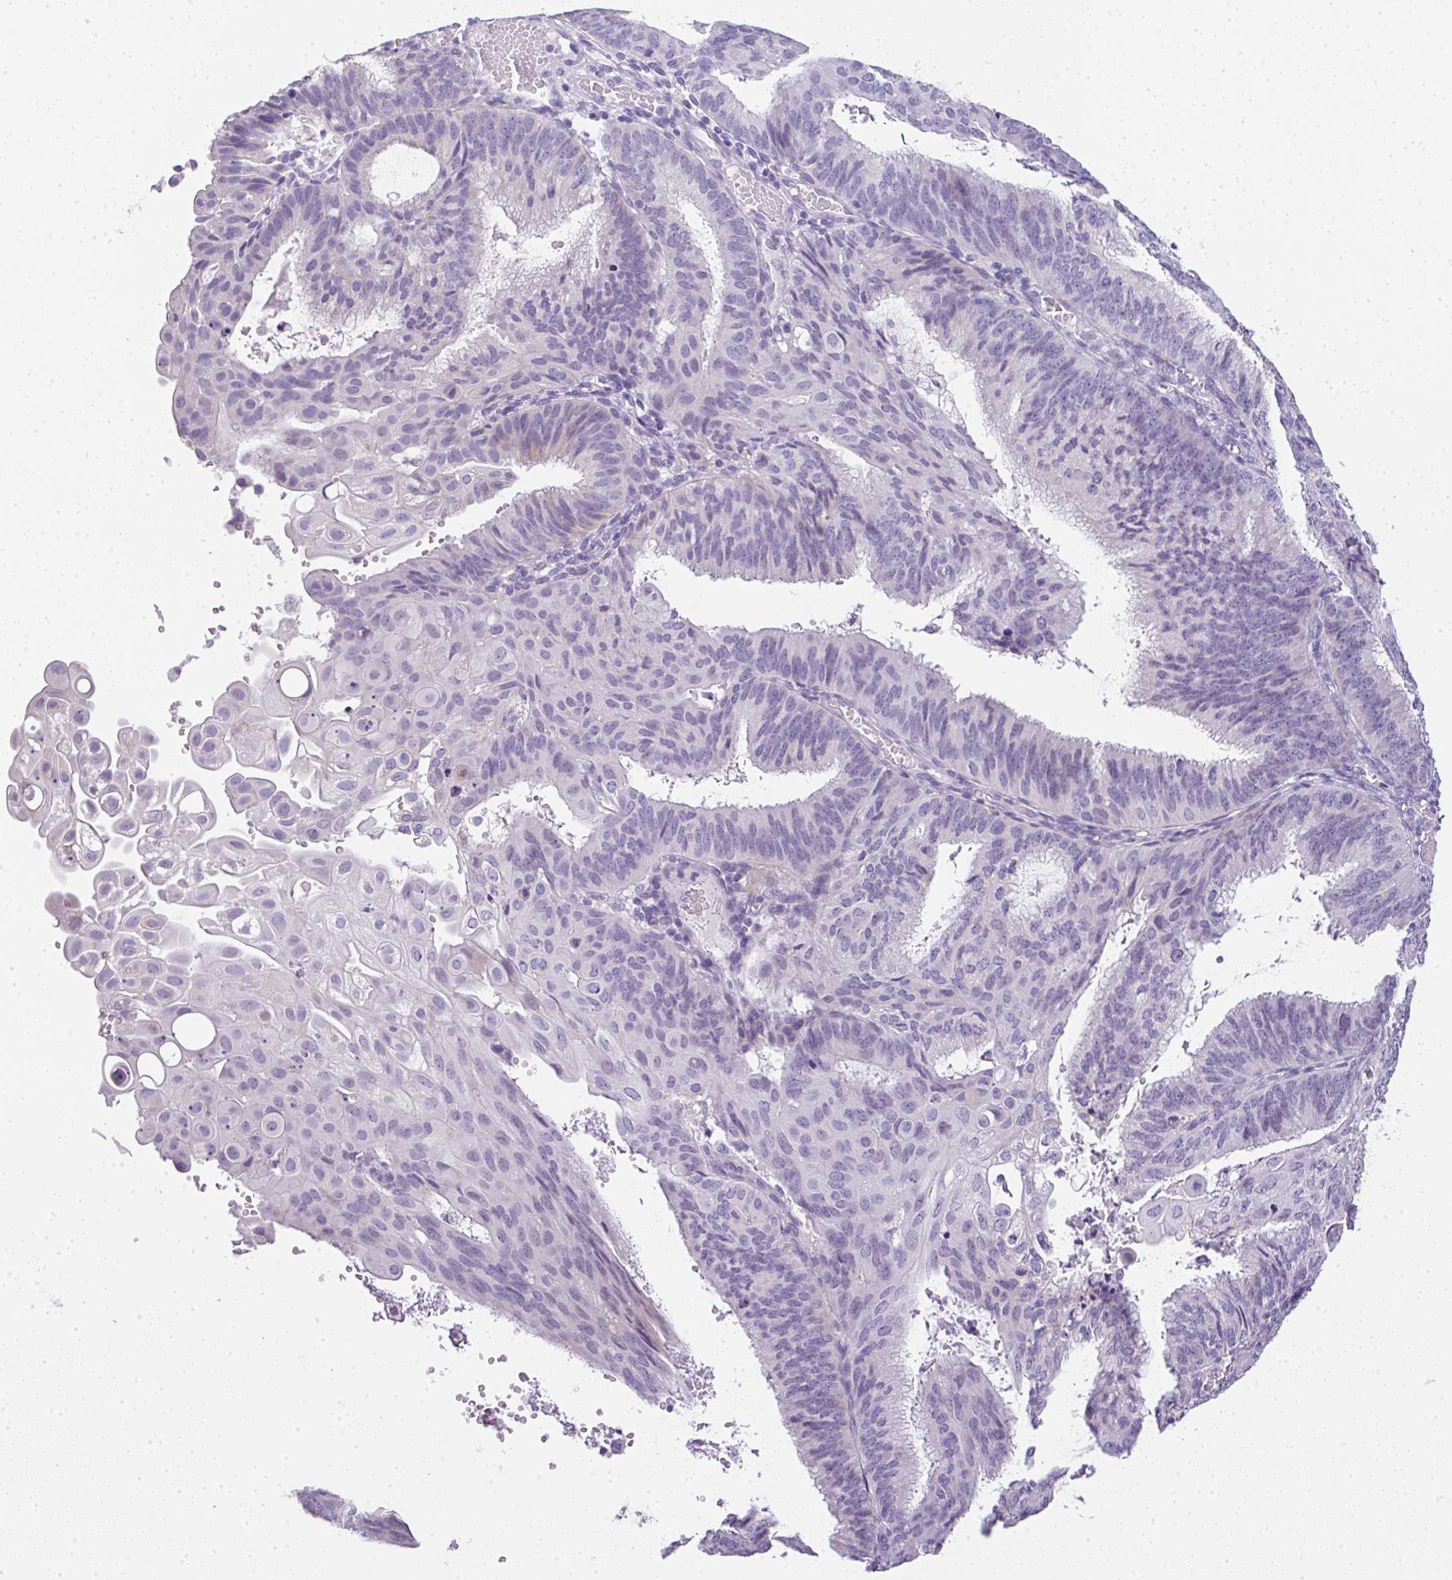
{"staining": {"intensity": "negative", "quantity": "none", "location": "none"}, "tissue": "endometrial cancer", "cell_type": "Tumor cells", "image_type": "cancer", "snomed": [{"axis": "morphology", "description": "Adenocarcinoma, NOS"}, {"axis": "topography", "description": "Endometrium"}], "caption": "Endometrial adenocarcinoma was stained to show a protein in brown. There is no significant positivity in tumor cells.", "gene": "LPAR4", "patient": {"sex": "female", "age": 49}}